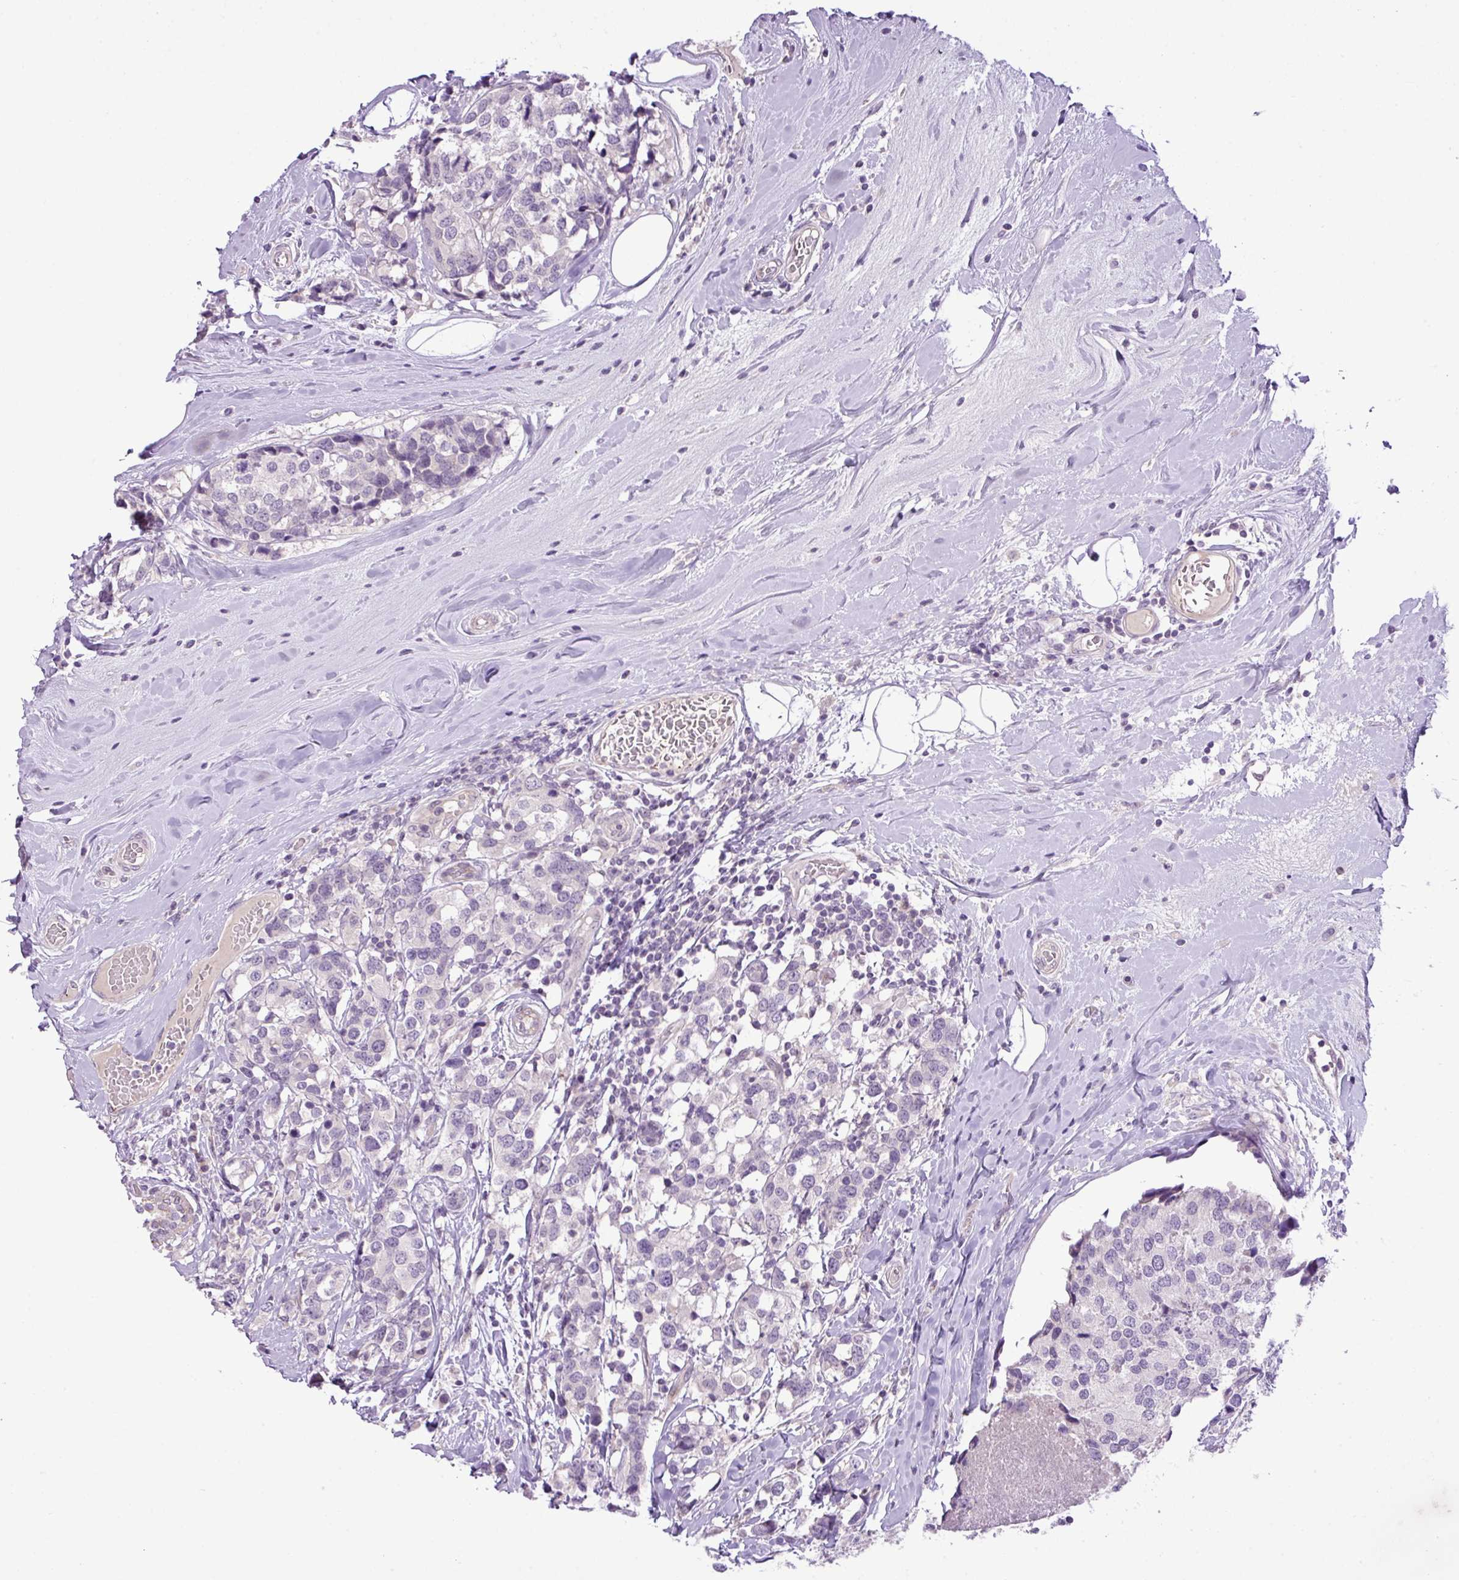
{"staining": {"intensity": "negative", "quantity": "none", "location": "none"}, "tissue": "breast cancer", "cell_type": "Tumor cells", "image_type": "cancer", "snomed": [{"axis": "morphology", "description": "Lobular carcinoma"}, {"axis": "topography", "description": "Breast"}], "caption": "Breast cancer stained for a protein using immunohistochemistry (IHC) demonstrates no positivity tumor cells.", "gene": "DNAJB13", "patient": {"sex": "female", "age": 59}}